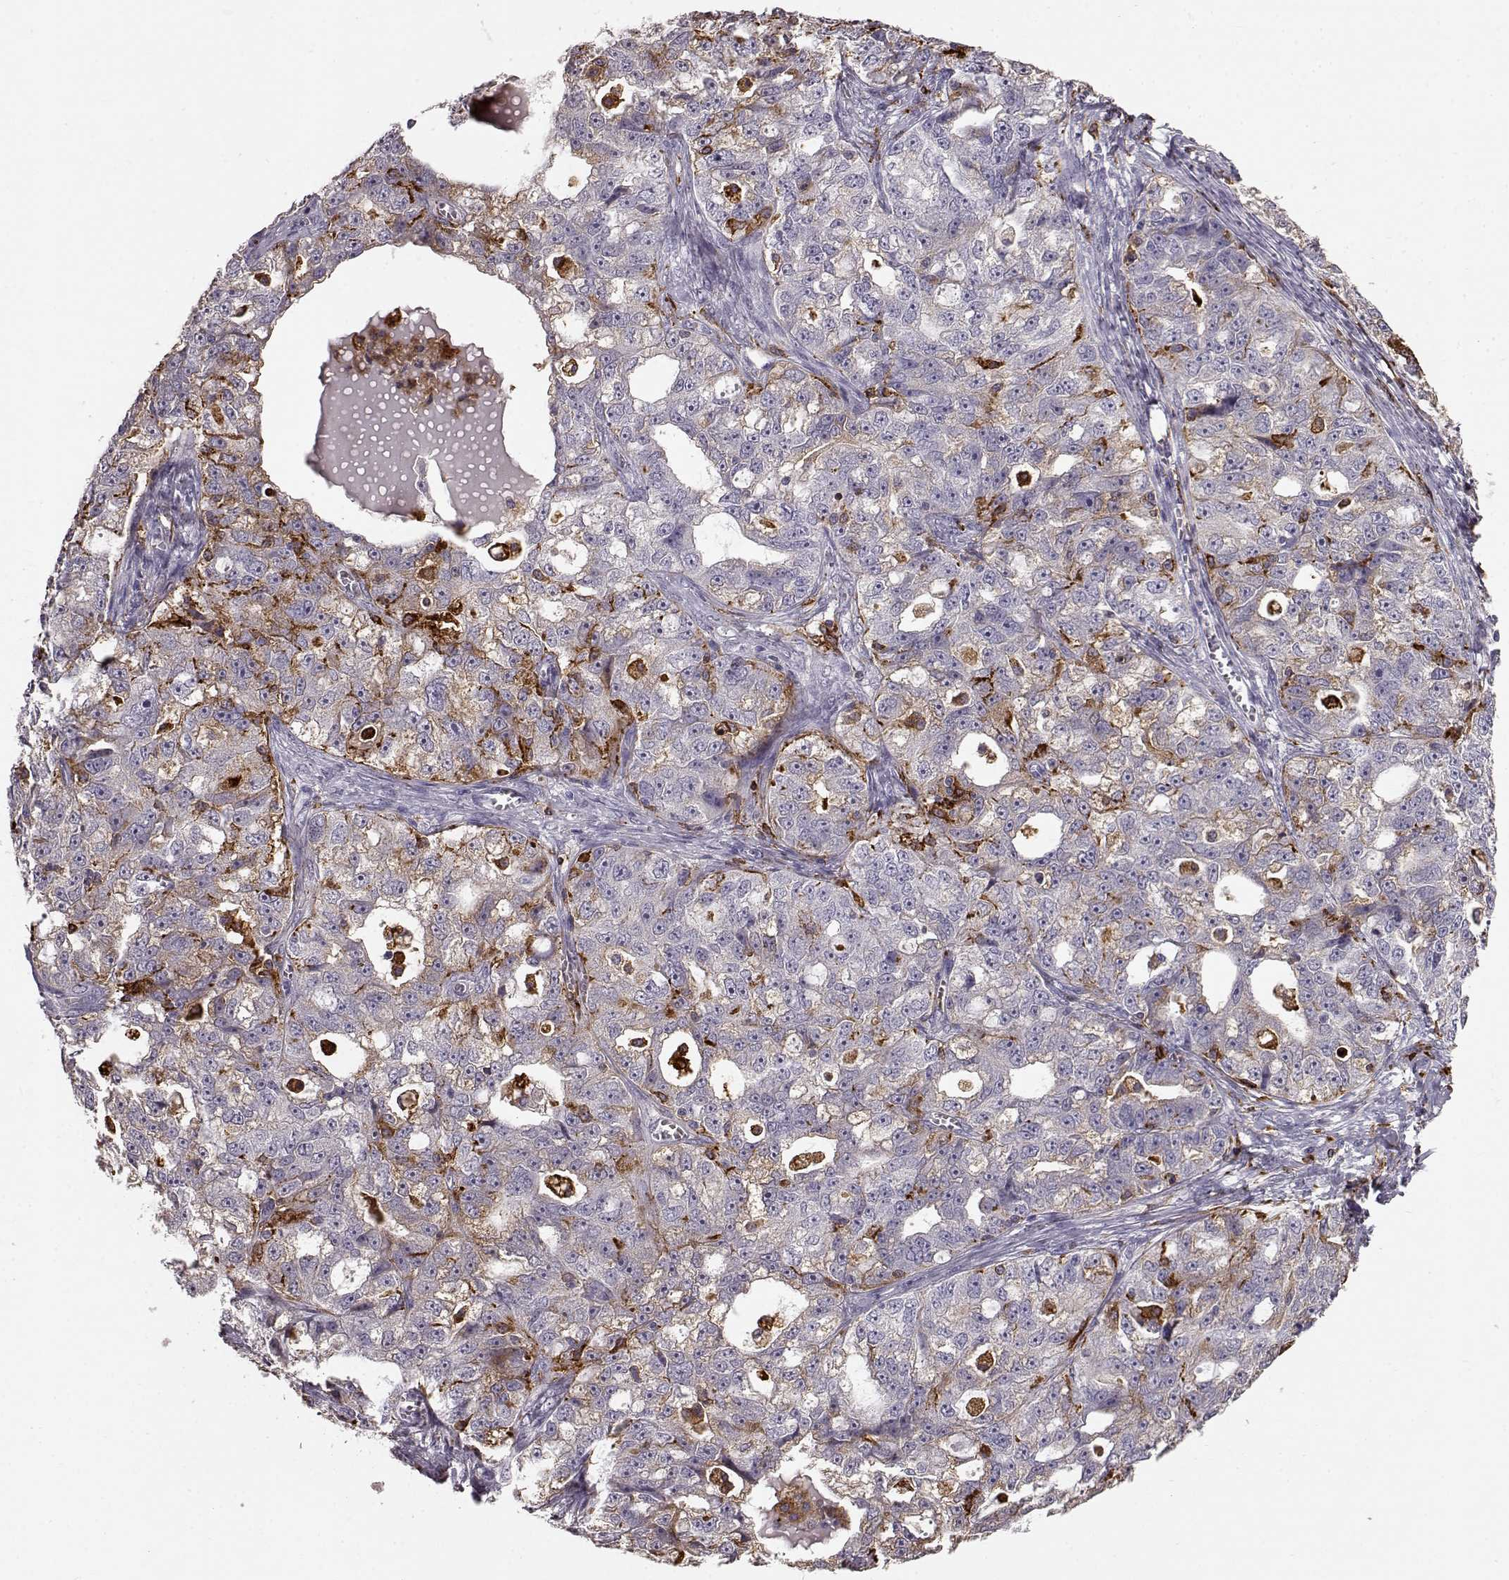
{"staining": {"intensity": "negative", "quantity": "none", "location": "none"}, "tissue": "ovarian cancer", "cell_type": "Tumor cells", "image_type": "cancer", "snomed": [{"axis": "morphology", "description": "Cystadenocarcinoma, serous, NOS"}, {"axis": "topography", "description": "Ovary"}], "caption": "Immunohistochemical staining of human serous cystadenocarcinoma (ovarian) shows no significant staining in tumor cells.", "gene": "CCNF", "patient": {"sex": "female", "age": 51}}